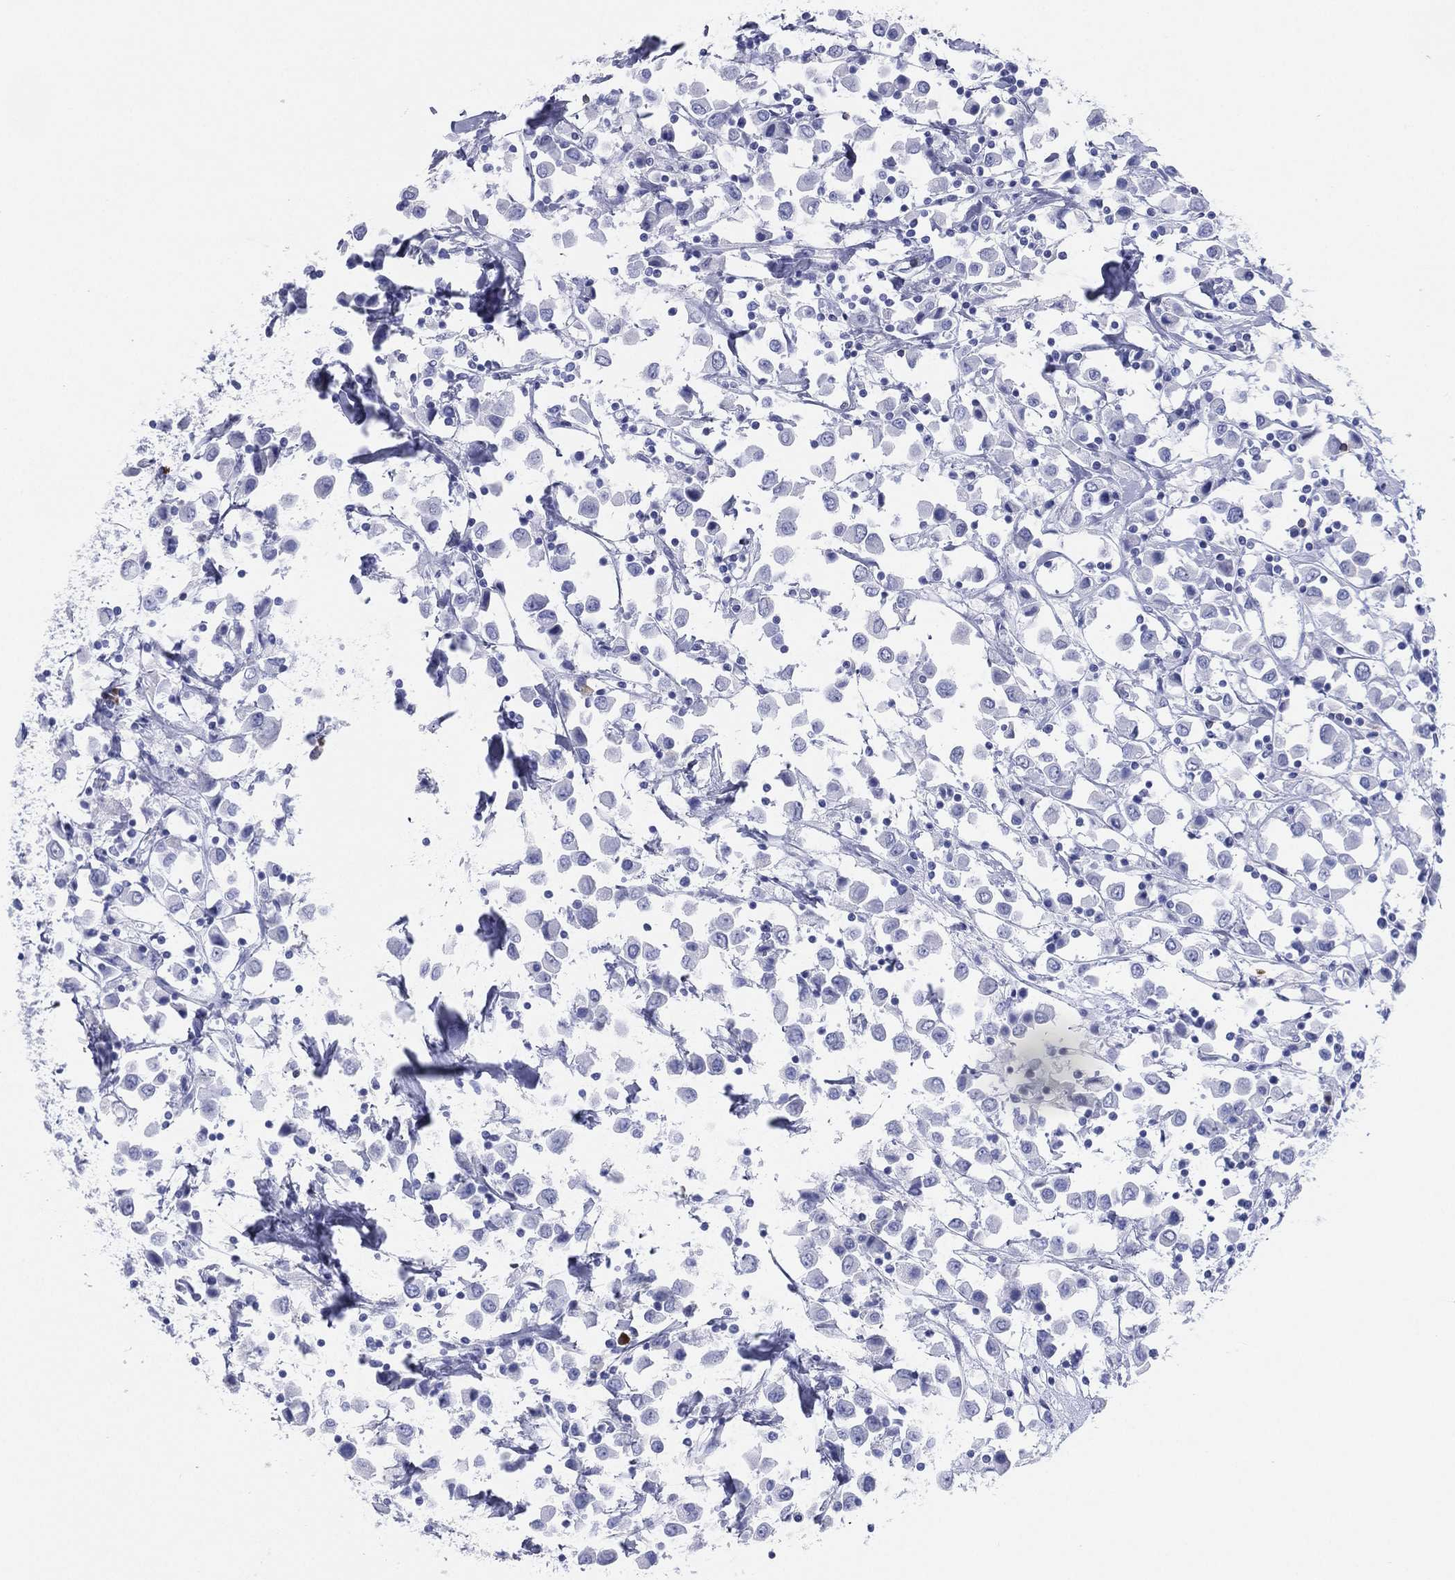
{"staining": {"intensity": "negative", "quantity": "none", "location": "none"}, "tissue": "breast cancer", "cell_type": "Tumor cells", "image_type": "cancer", "snomed": [{"axis": "morphology", "description": "Duct carcinoma"}, {"axis": "topography", "description": "Breast"}], "caption": "Tumor cells show no significant protein positivity in breast cancer.", "gene": "CD79A", "patient": {"sex": "female", "age": 61}}